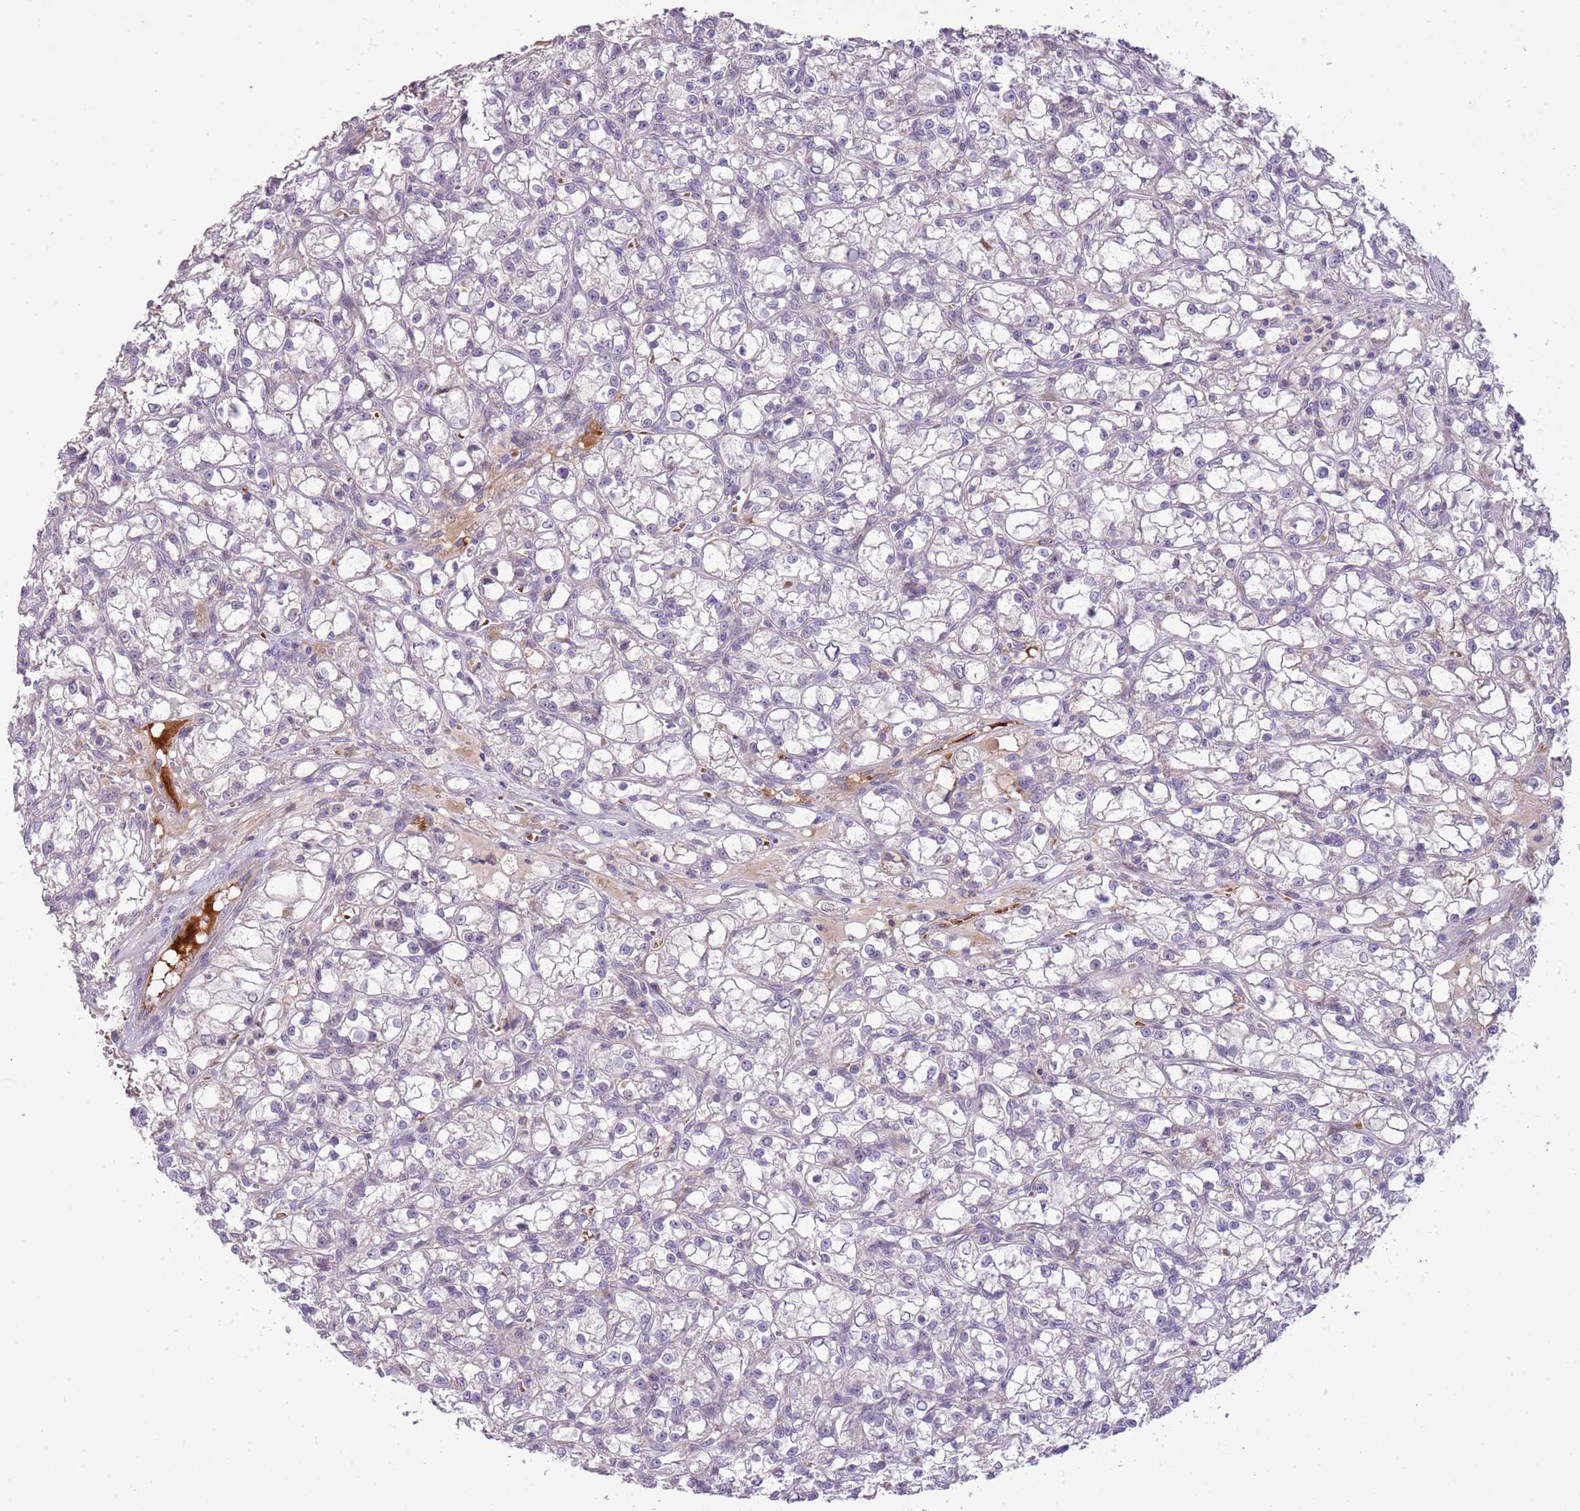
{"staining": {"intensity": "negative", "quantity": "none", "location": "none"}, "tissue": "renal cancer", "cell_type": "Tumor cells", "image_type": "cancer", "snomed": [{"axis": "morphology", "description": "Adenocarcinoma, NOS"}, {"axis": "topography", "description": "Kidney"}], "caption": "Adenocarcinoma (renal) was stained to show a protein in brown. There is no significant positivity in tumor cells.", "gene": "SCAMP5", "patient": {"sex": "female", "age": 59}}